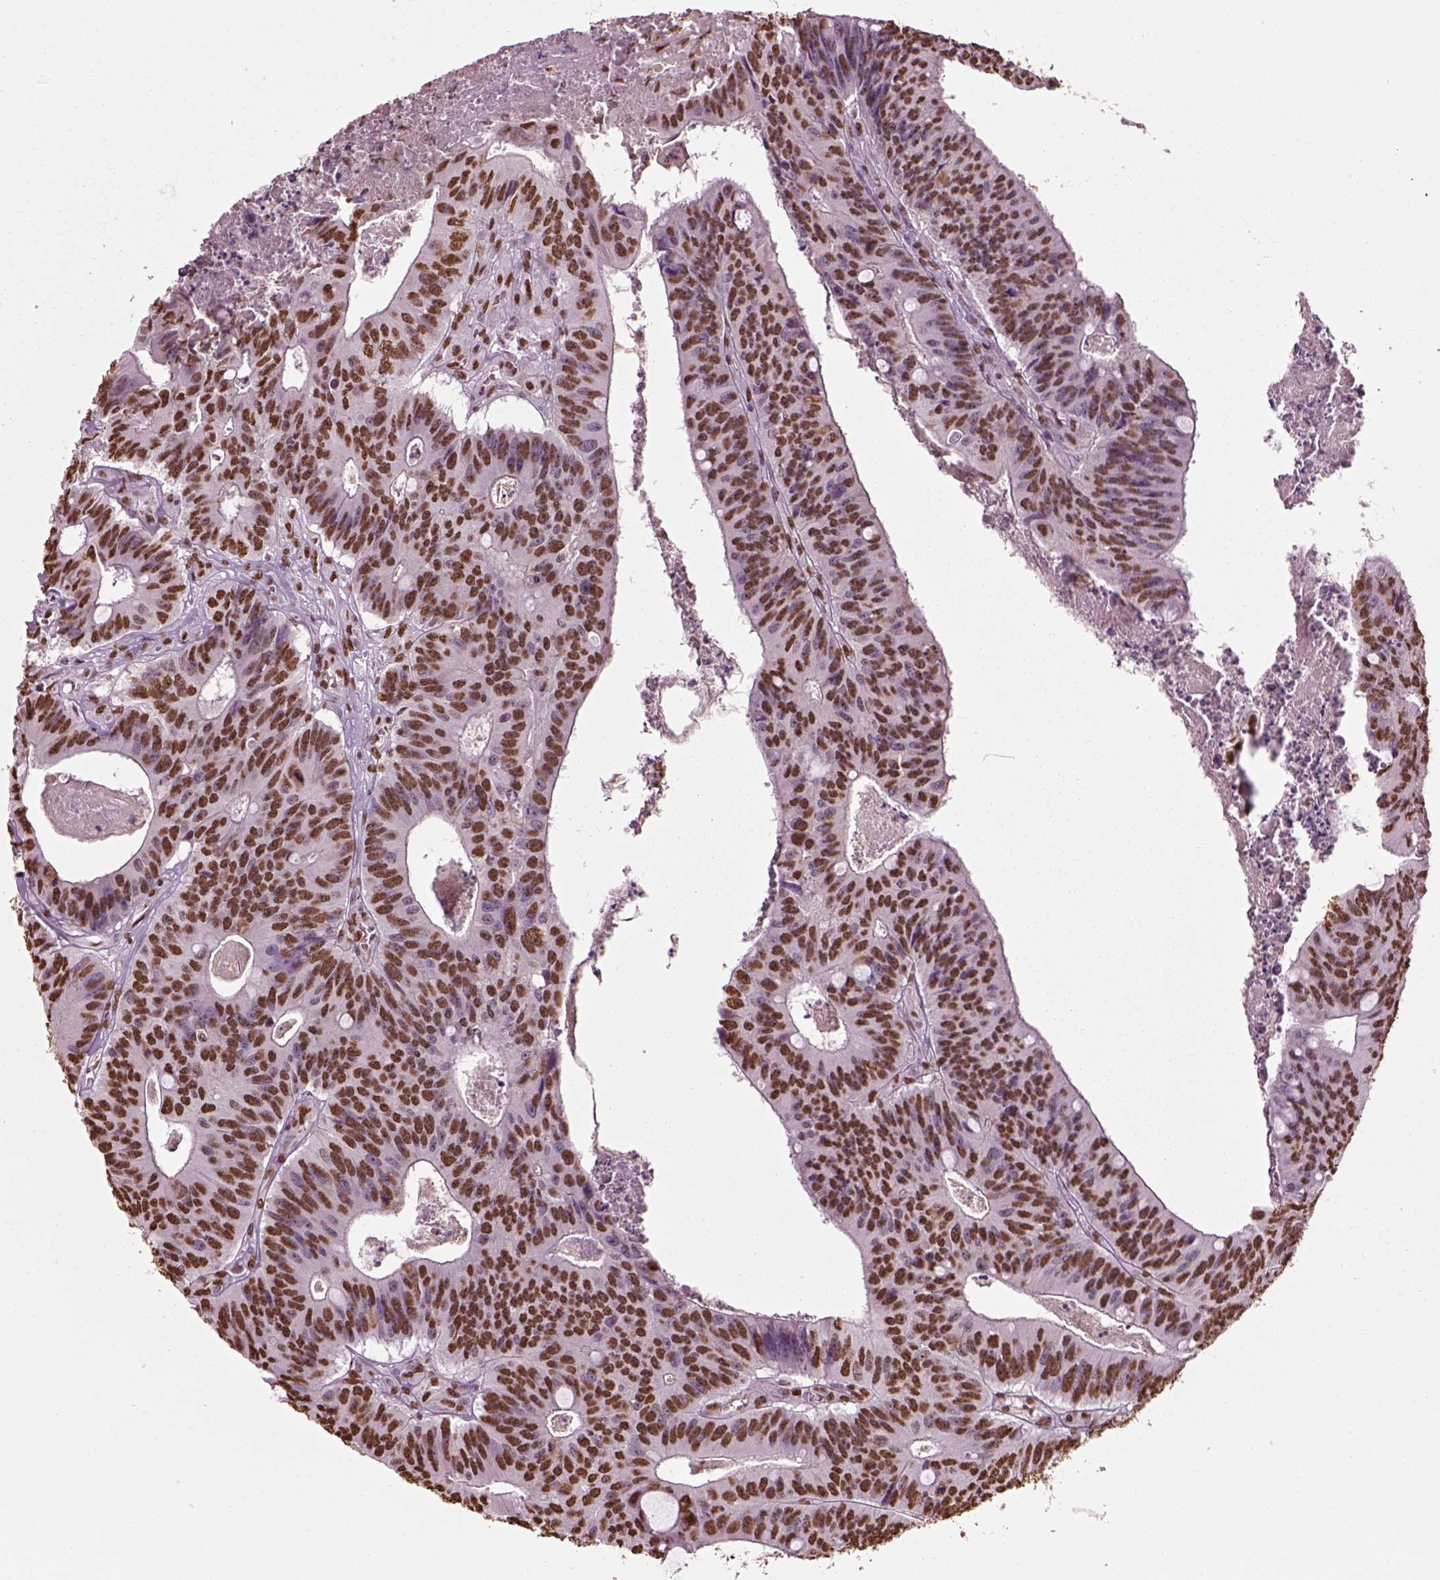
{"staining": {"intensity": "moderate", "quantity": ">75%", "location": "nuclear"}, "tissue": "colorectal cancer", "cell_type": "Tumor cells", "image_type": "cancer", "snomed": [{"axis": "morphology", "description": "Adenocarcinoma, NOS"}, {"axis": "topography", "description": "Colon"}], "caption": "About >75% of tumor cells in human adenocarcinoma (colorectal) reveal moderate nuclear protein expression as visualized by brown immunohistochemical staining.", "gene": "DDX3X", "patient": {"sex": "male", "age": 84}}